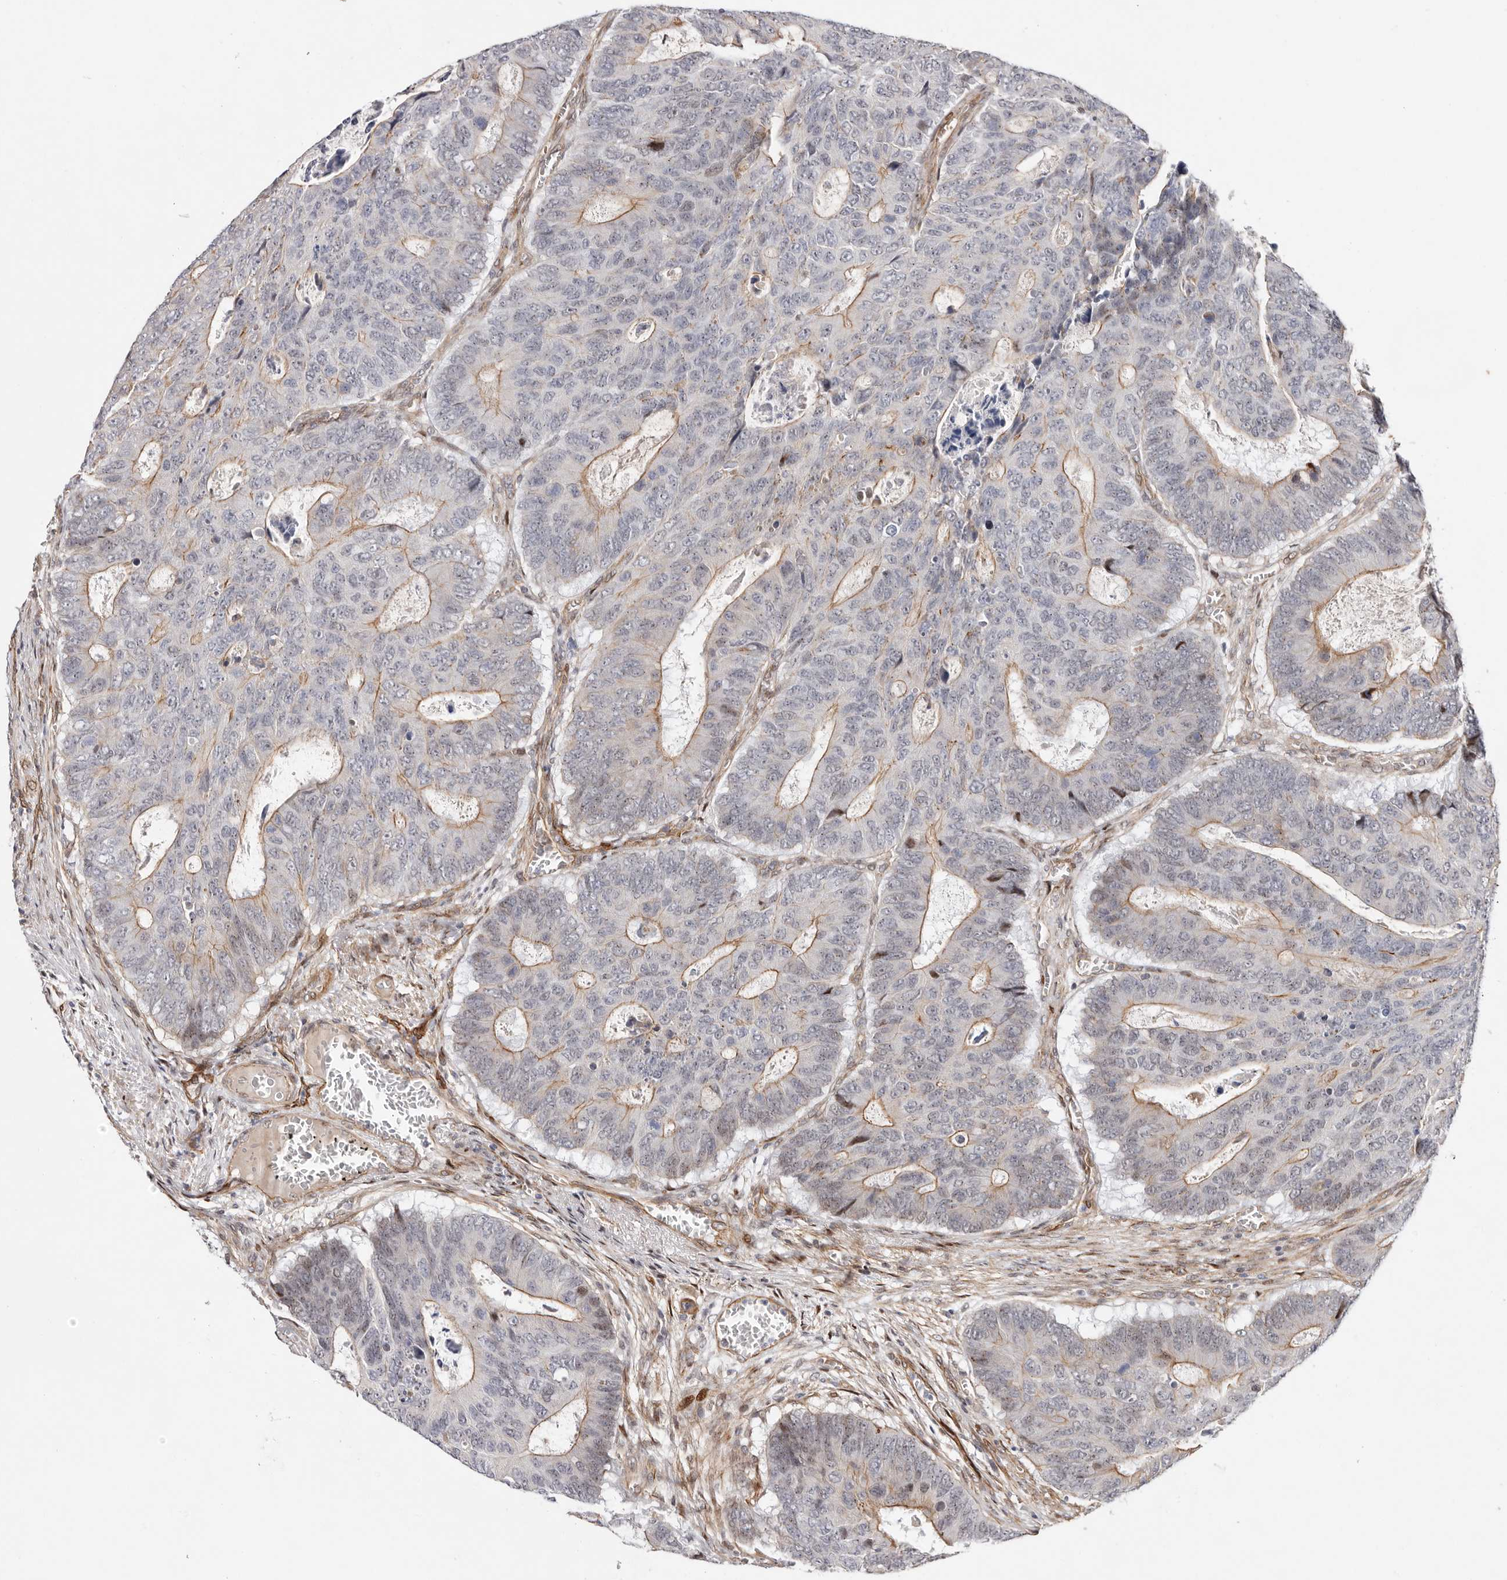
{"staining": {"intensity": "moderate", "quantity": ">75%", "location": "cytoplasmic/membranous"}, "tissue": "colorectal cancer", "cell_type": "Tumor cells", "image_type": "cancer", "snomed": [{"axis": "morphology", "description": "Adenocarcinoma, NOS"}, {"axis": "topography", "description": "Colon"}], "caption": "A photomicrograph of human colorectal adenocarcinoma stained for a protein exhibits moderate cytoplasmic/membranous brown staining in tumor cells.", "gene": "EPHX3", "patient": {"sex": "male", "age": 87}}